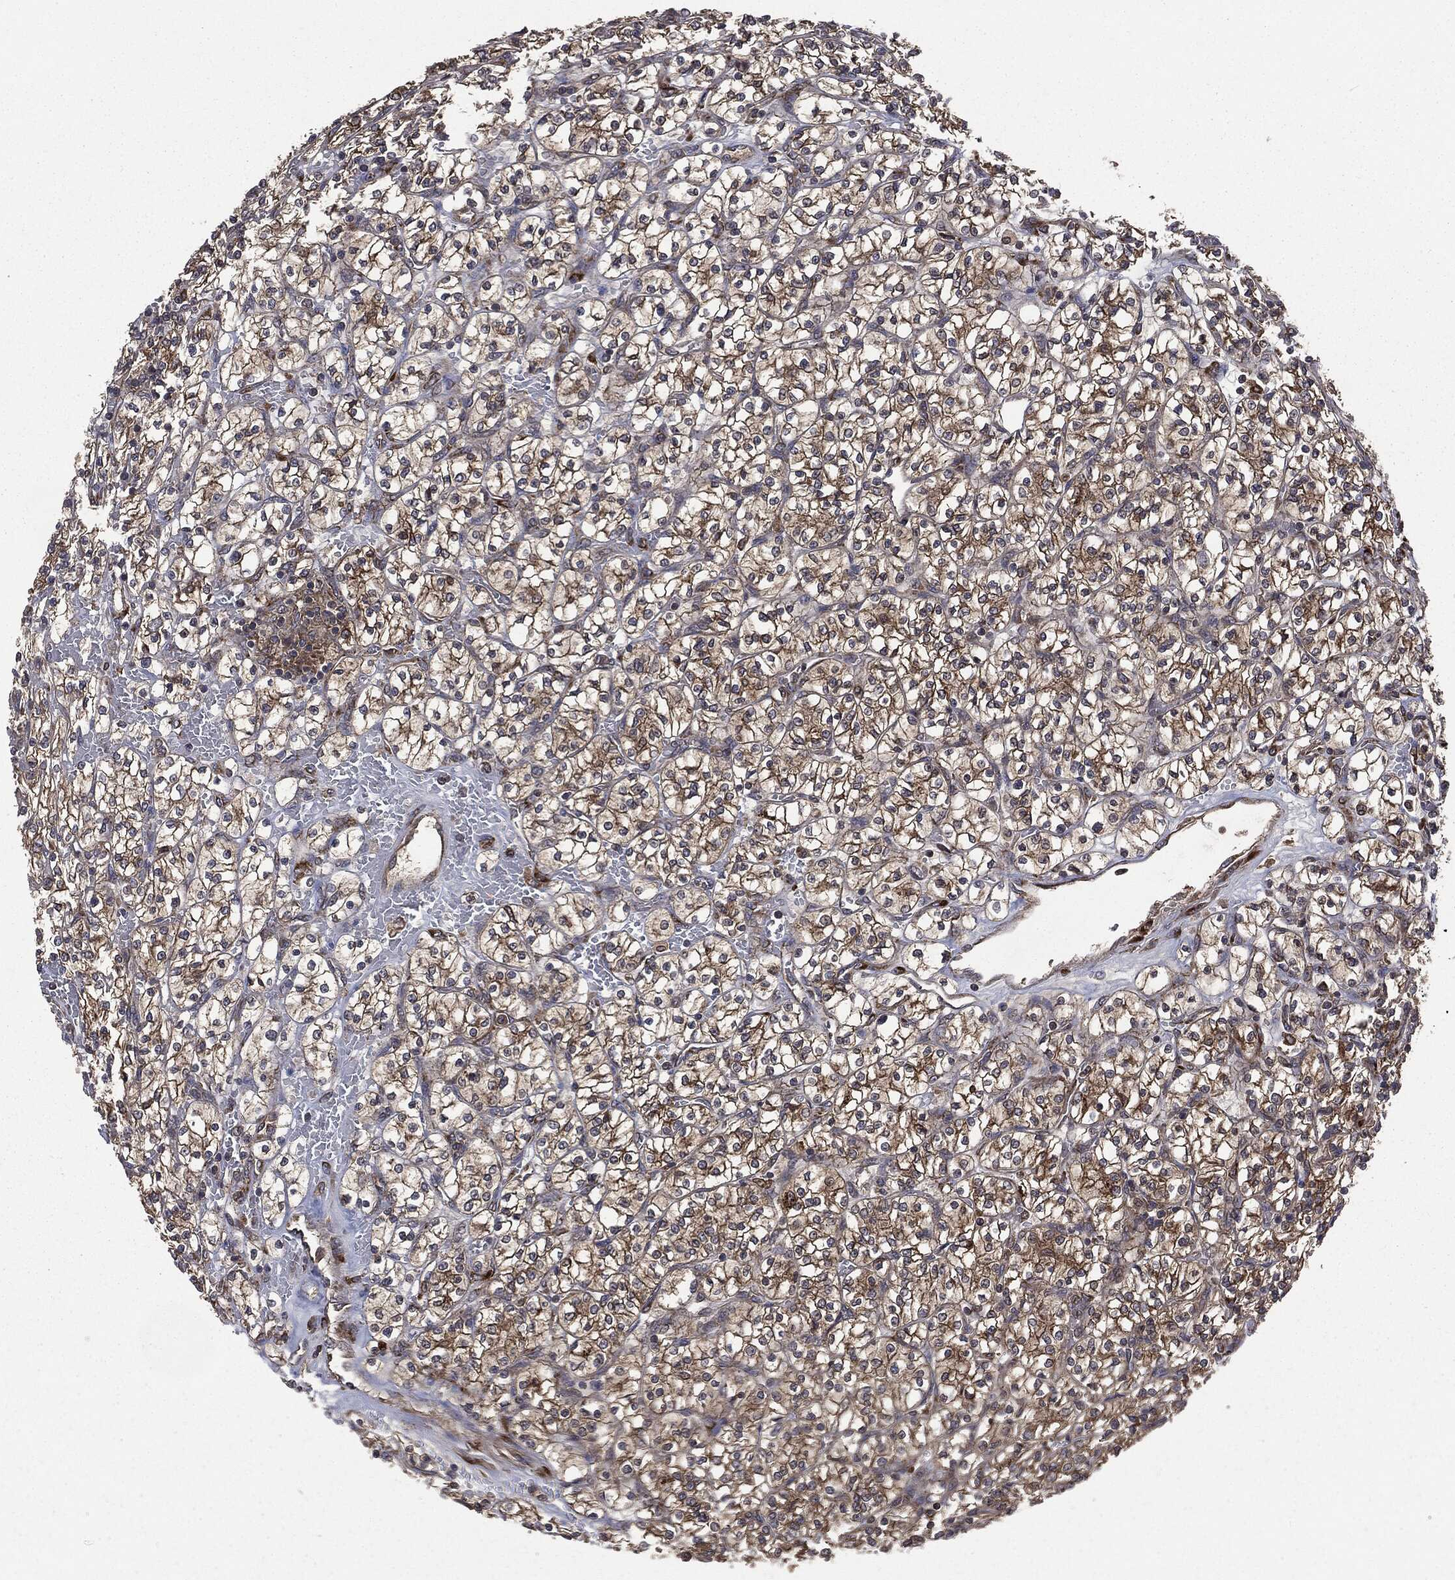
{"staining": {"intensity": "strong", "quantity": "25%-75%", "location": "cytoplasmic/membranous"}, "tissue": "renal cancer", "cell_type": "Tumor cells", "image_type": "cancer", "snomed": [{"axis": "morphology", "description": "Adenocarcinoma, NOS"}, {"axis": "topography", "description": "Kidney"}], "caption": "Protein staining reveals strong cytoplasmic/membranous staining in approximately 25%-75% of tumor cells in adenocarcinoma (renal). (DAB = brown stain, brightfield microscopy at high magnification).", "gene": "PLOD3", "patient": {"sex": "female", "age": 64}}